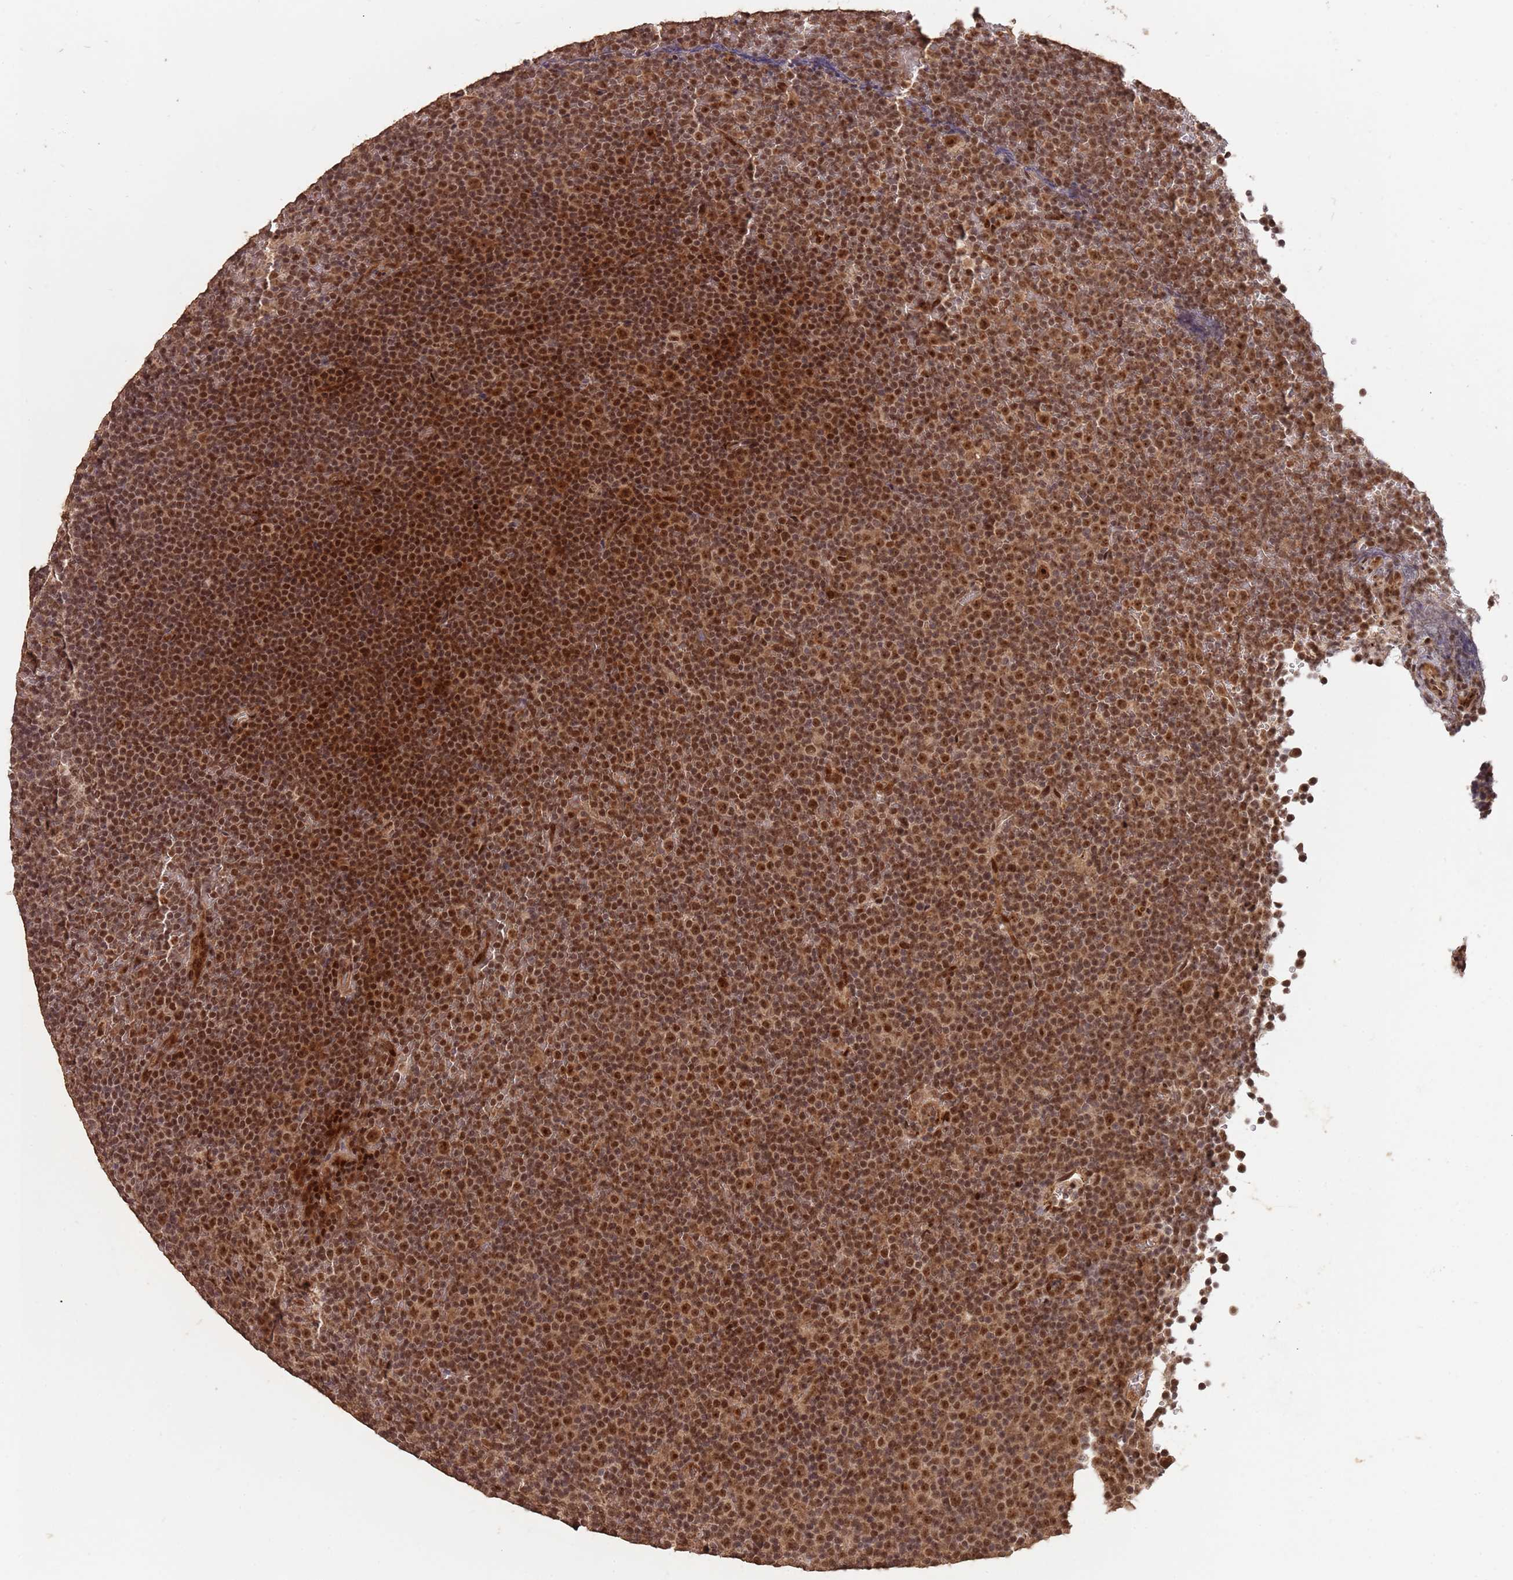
{"staining": {"intensity": "strong", "quantity": "25%-75%", "location": "nuclear"}, "tissue": "lymphoma", "cell_type": "Tumor cells", "image_type": "cancer", "snomed": [{"axis": "morphology", "description": "Malignant lymphoma, non-Hodgkin's type, Low grade"}, {"axis": "topography", "description": "Lymph node"}], "caption": "This is an image of immunohistochemistry (IHC) staining of malignant lymphoma, non-Hodgkin's type (low-grade), which shows strong positivity in the nuclear of tumor cells.", "gene": "RFXANK", "patient": {"sex": "female", "age": 67}}